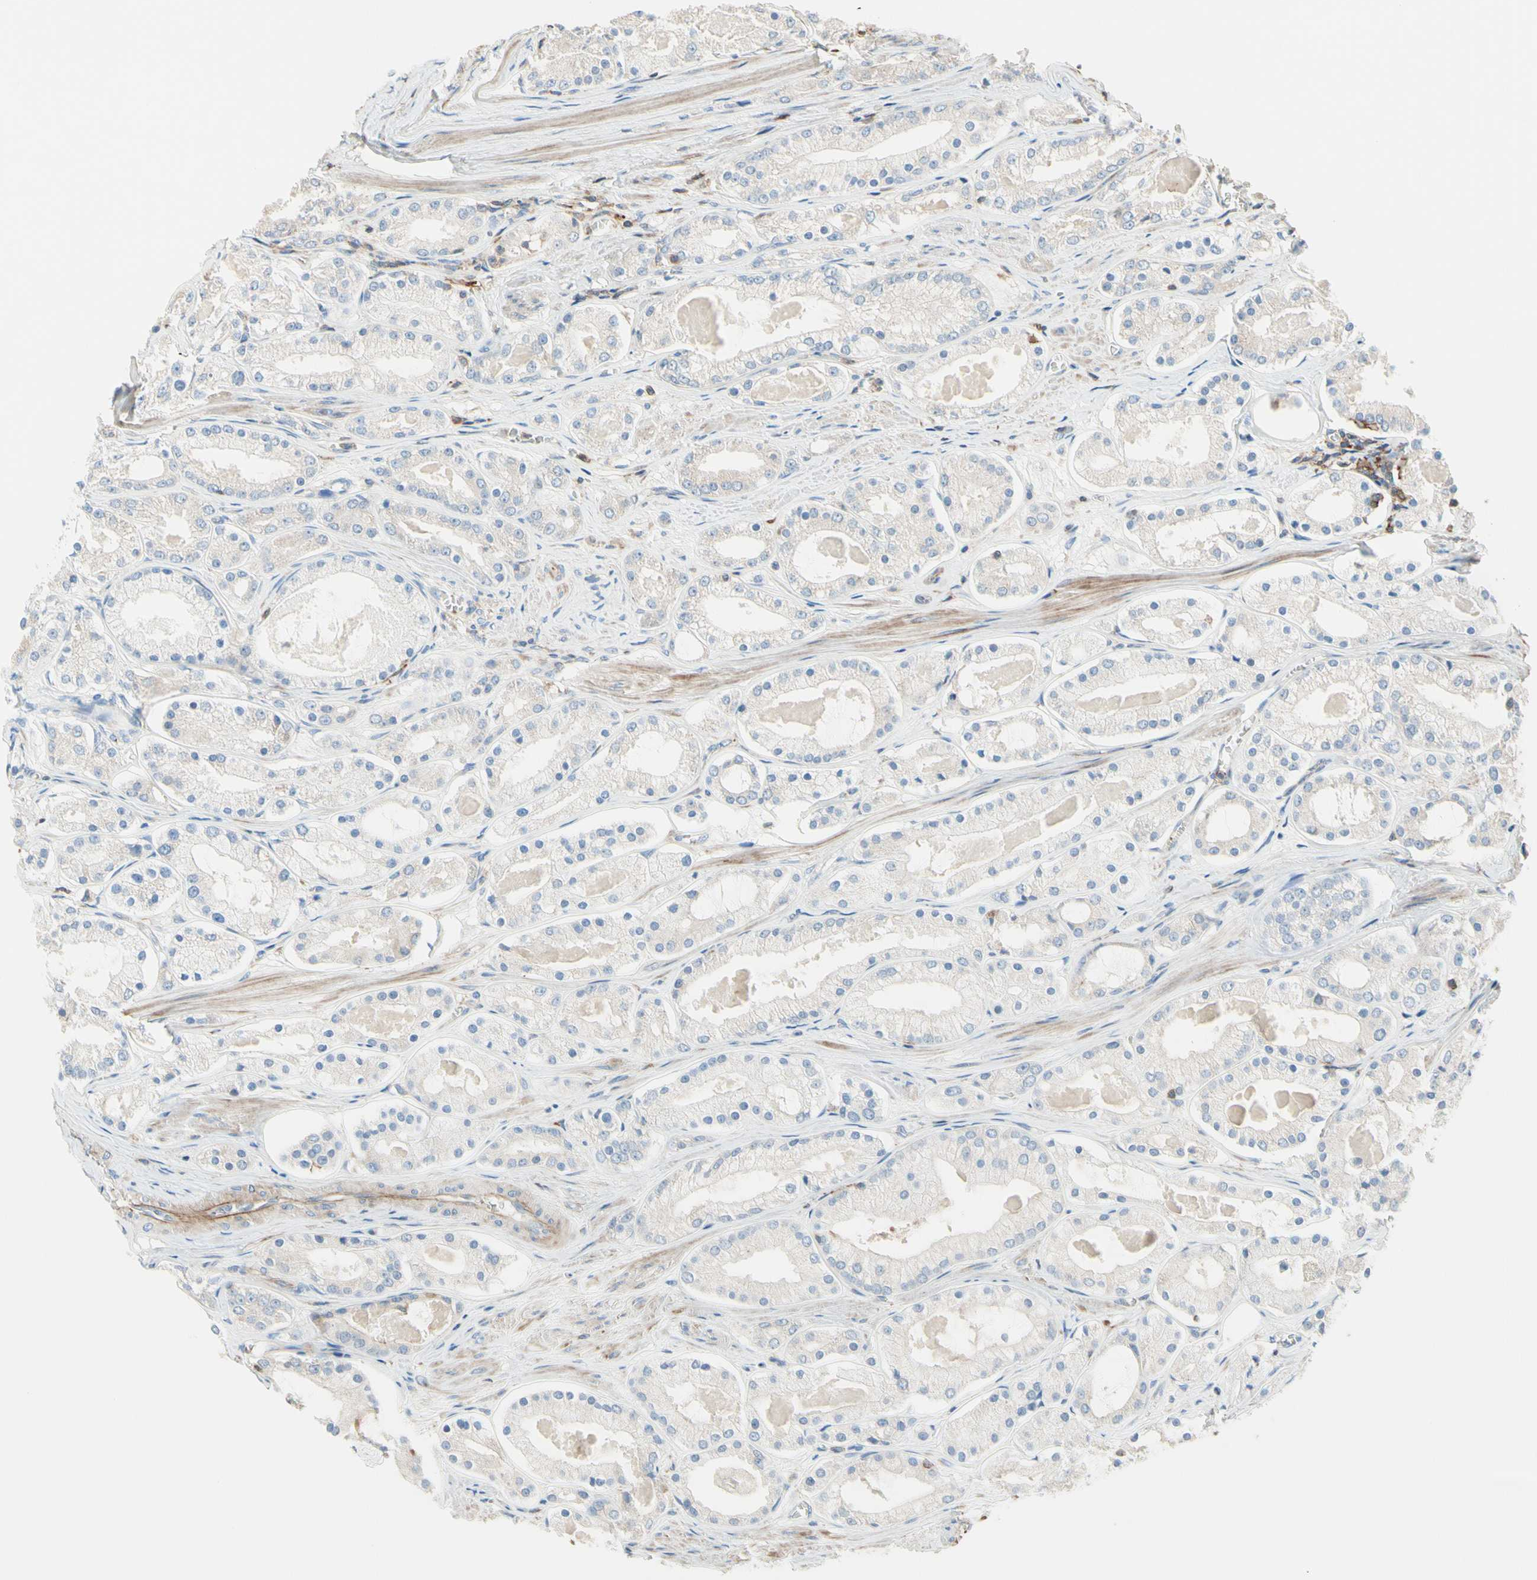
{"staining": {"intensity": "negative", "quantity": "none", "location": "none"}, "tissue": "prostate cancer", "cell_type": "Tumor cells", "image_type": "cancer", "snomed": [{"axis": "morphology", "description": "Adenocarcinoma, High grade"}, {"axis": "topography", "description": "Prostate"}], "caption": "An immunohistochemistry (IHC) histopathology image of high-grade adenocarcinoma (prostate) is shown. There is no staining in tumor cells of high-grade adenocarcinoma (prostate). (Stains: DAB IHC with hematoxylin counter stain, Microscopy: brightfield microscopy at high magnification).", "gene": "SEMA4C", "patient": {"sex": "male", "age": 66}}